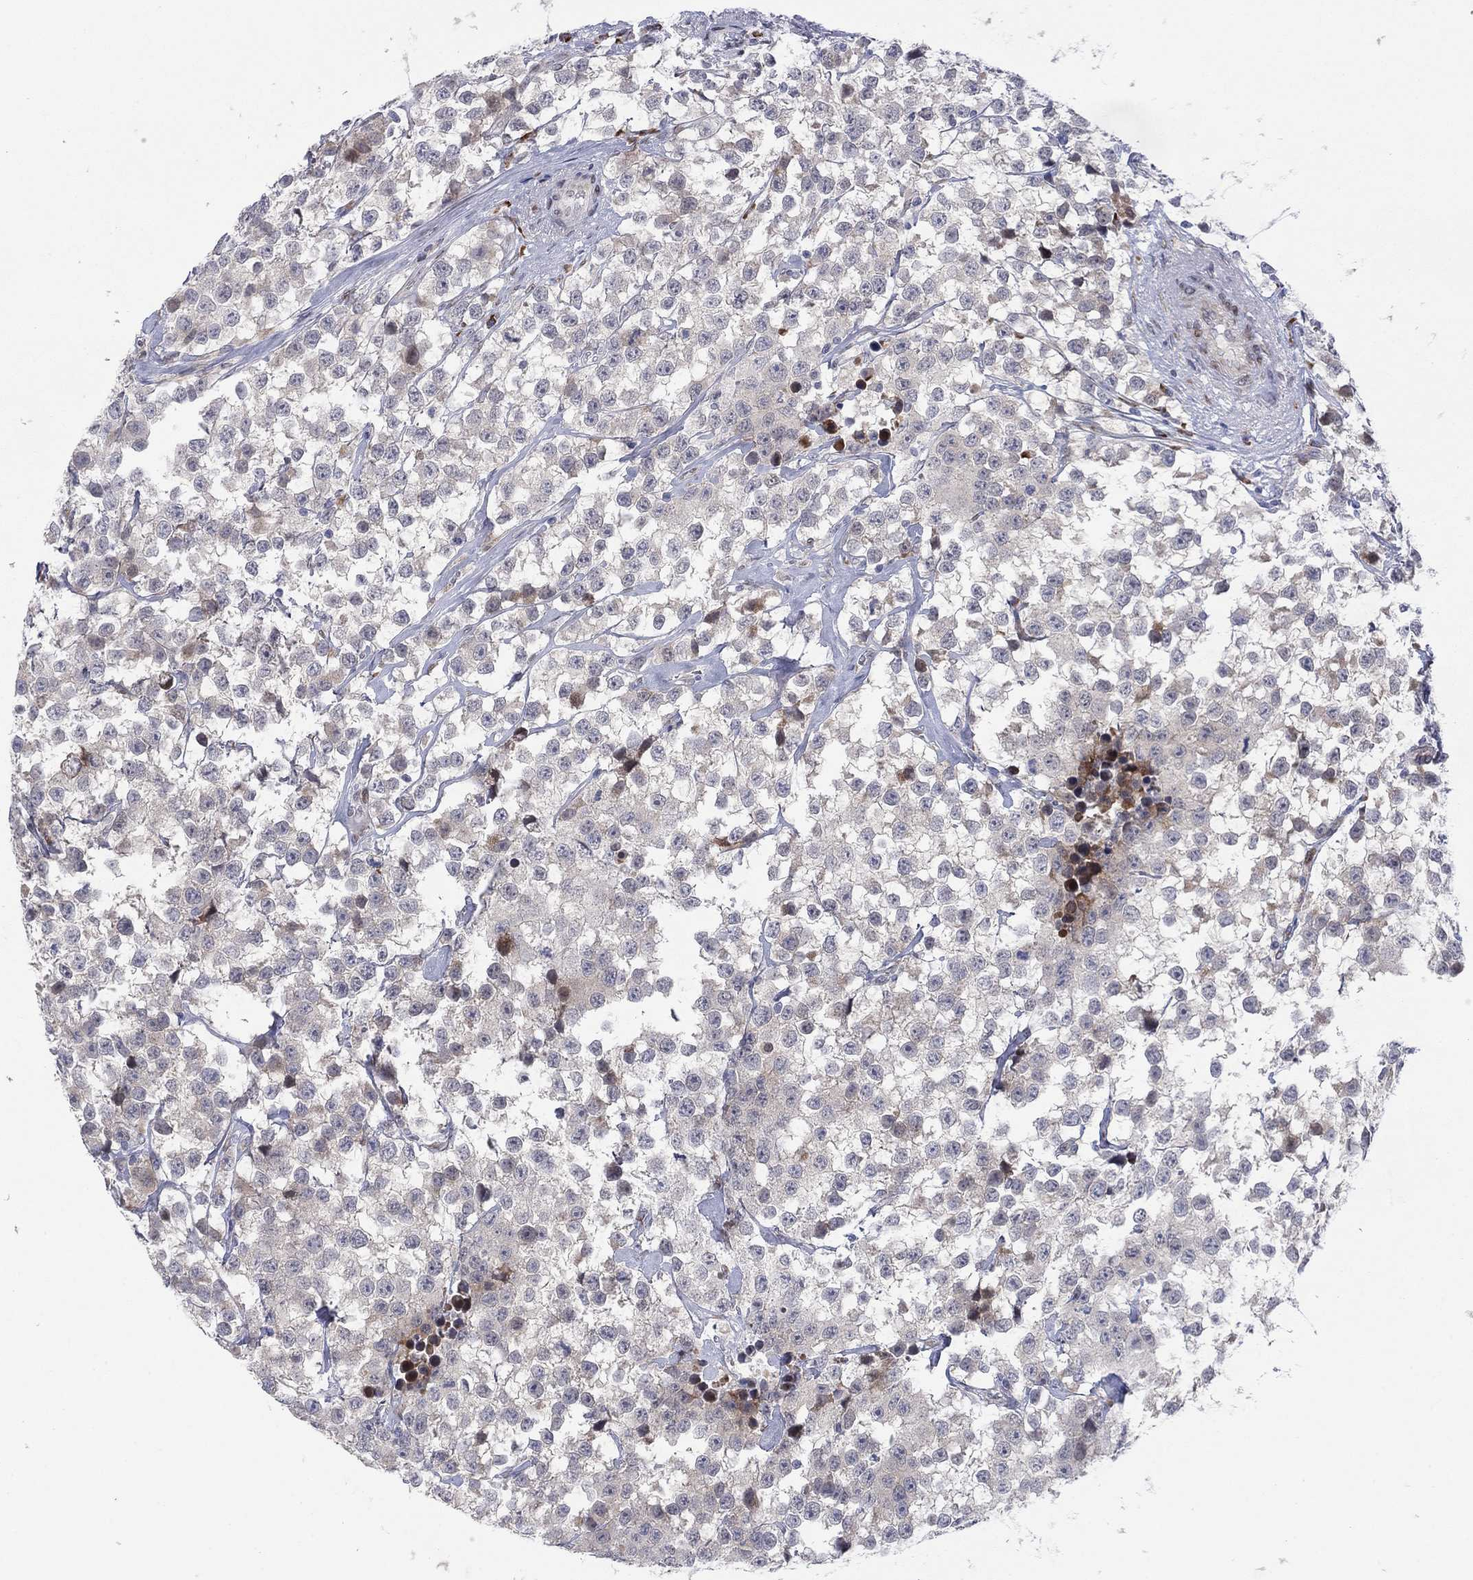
{"staining": {"intensity": "negative", "quantity": "none", "location": "none"}, "tissue": "testis cancer", "cell_type": "Tumor cells", "image_type": "cancer", "snomed": [{"axis": "morphology", "description": "Seminoma, NOS"}, {"axis": "topography", "description": "Testis"}], "caption": "Tumor cells show no significant protein expression in testis cancer (seminoma).", "gene": "TTC21B", "patient": {"sex": "male", "age": 59}}